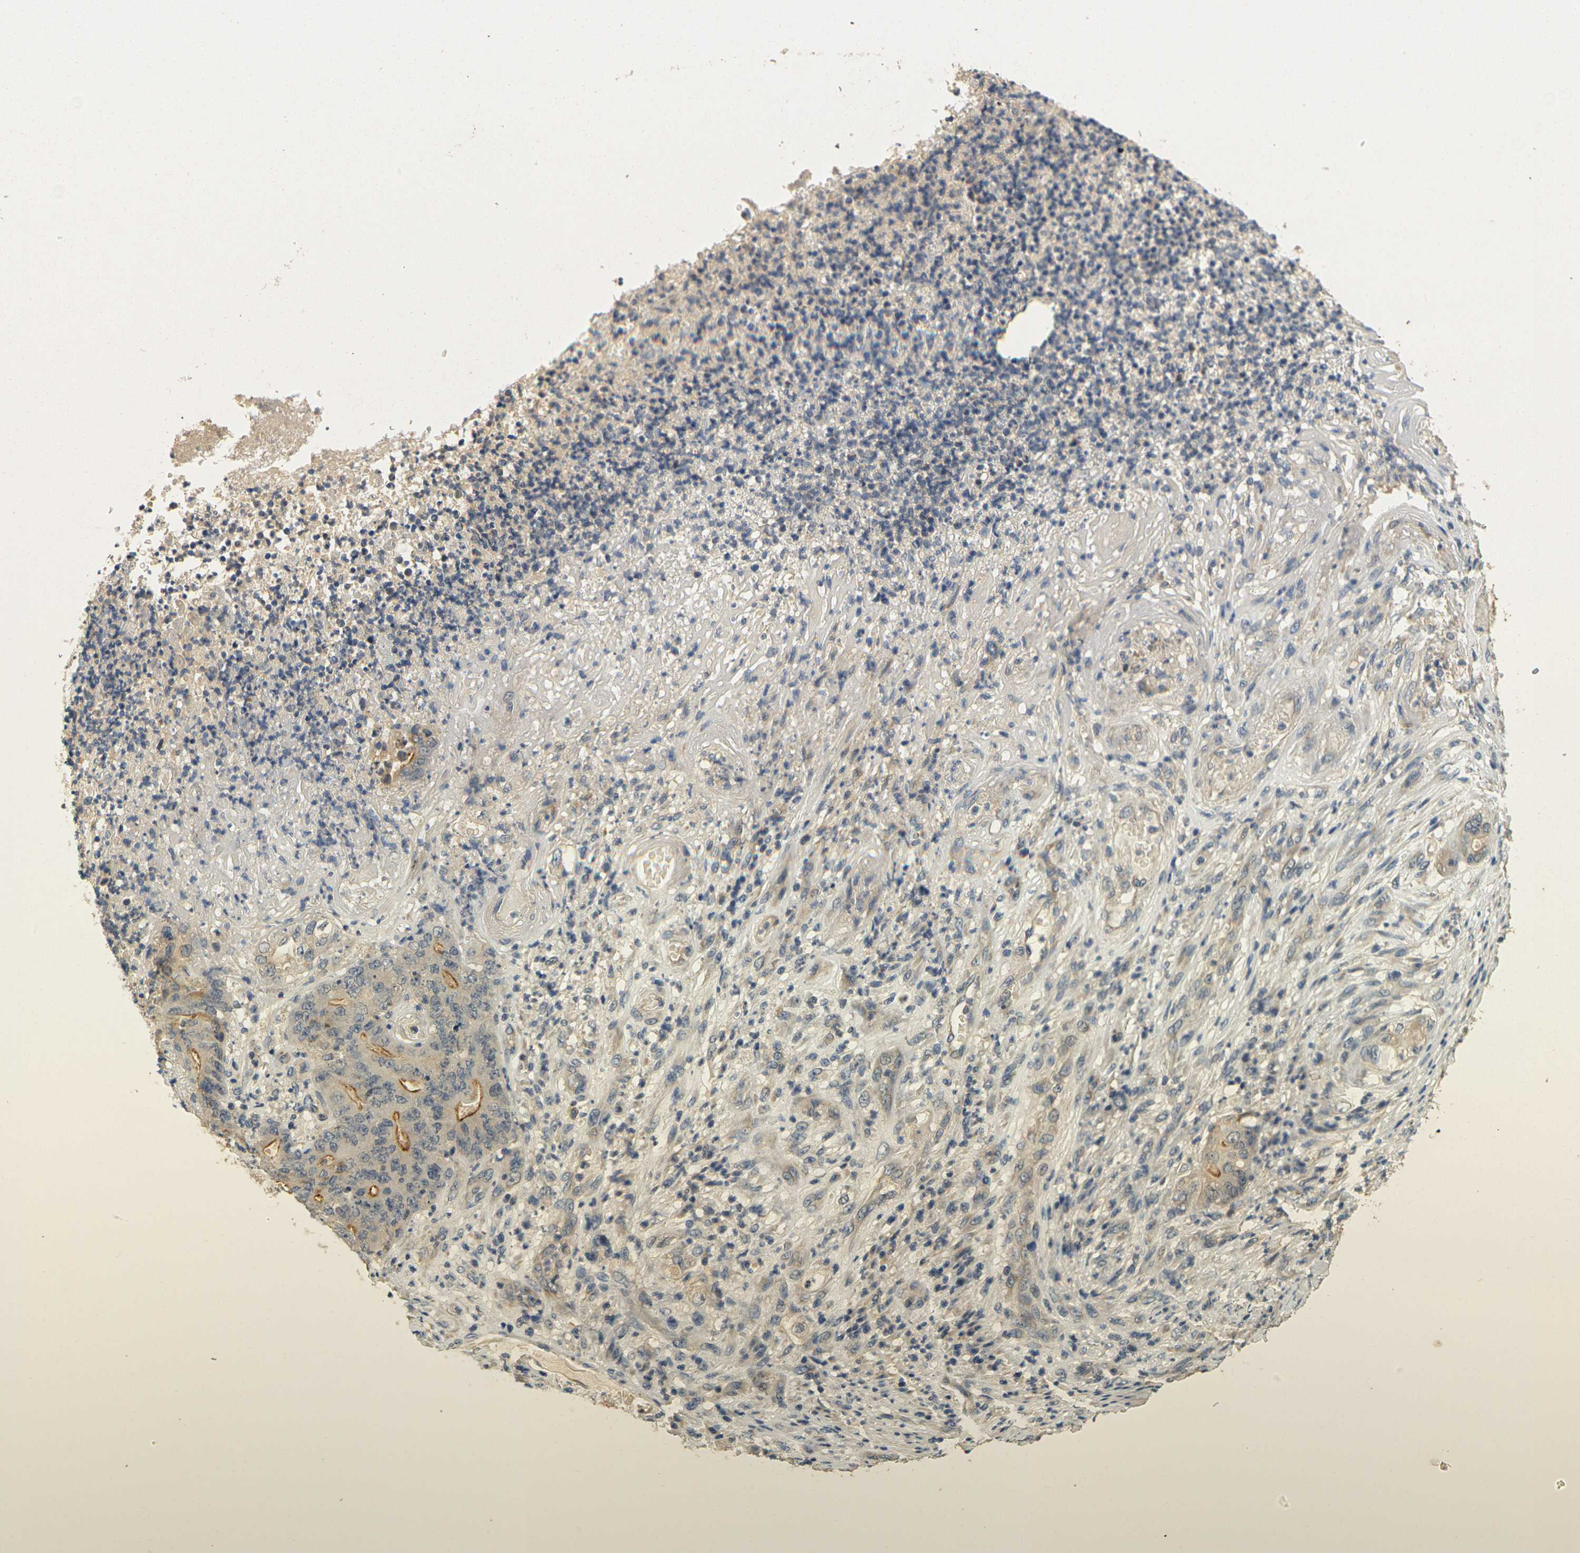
{"staining": {"intensity": "moderate", "quantity": ">75%", "location": "cytoplasmic/membranous"}, "tissue": "stomach cancer", "cell_type": "Tumor cells", "image_type": "cancer", "snomed": [{"axis": "morphology", "description": "Adenocarcinoma, NOS"}, {"axis": "topography", "description": "Stomach"}], "caption": "Immunohistochemistry photomicrograph of human stomach cancer (adenocarcinoma) stained for a protein (brown), which reveals medium levels of moderate cytoplasmic/membranous positivity in approximately >75% of tumor cells.", "gene": "GDAP1", "patient": {"sex": "female", "age": 73}}